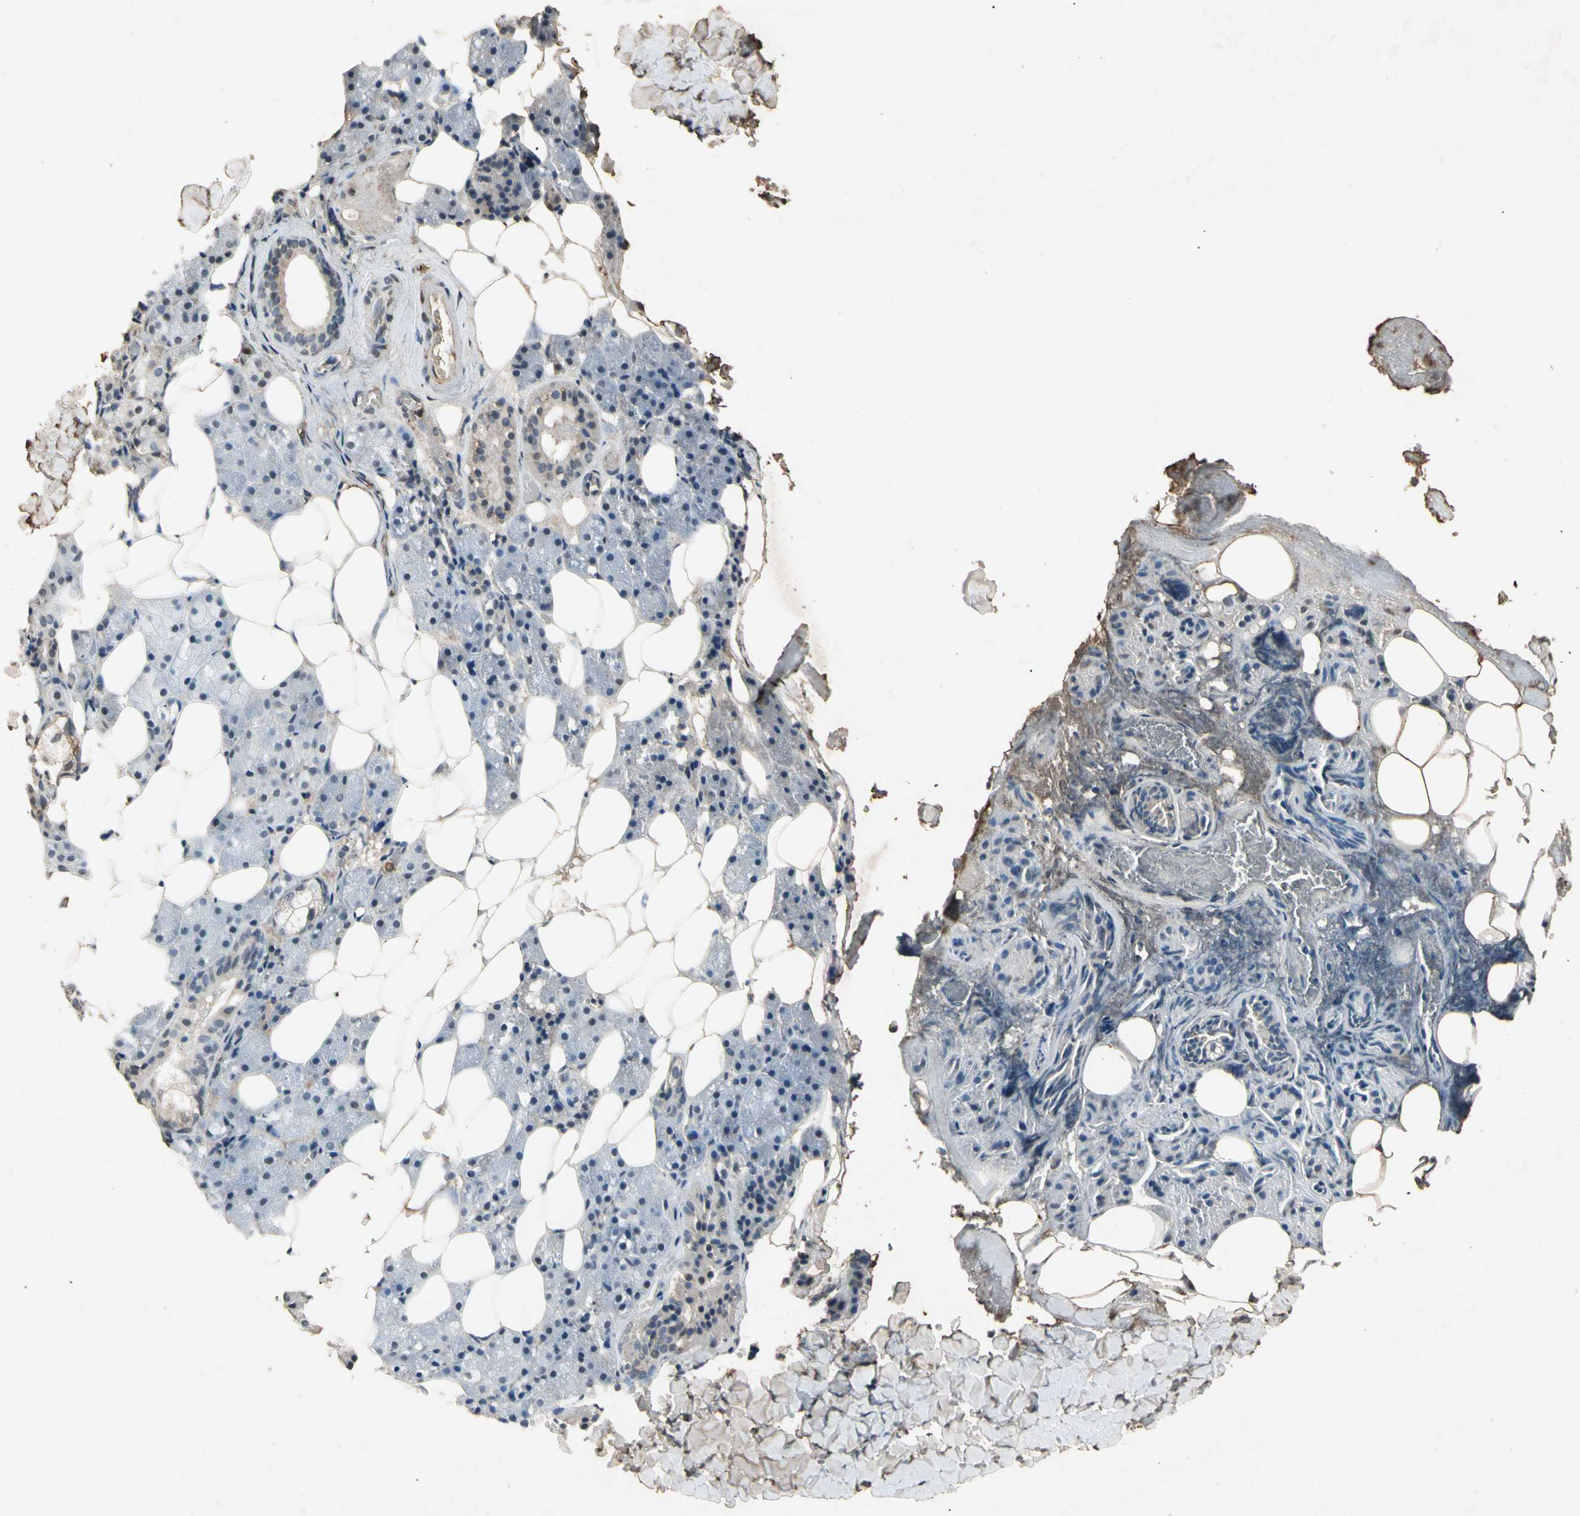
{"staining": {"intensity": "moderate", "quantity": "<25%", "location": "cytoplasmic/membranous"}, "tissue": "salivary gland", "cell_type": "Glandular cells", "image_type": "normal", "snomed": [{"axis": "morphology", "description": "Normal tissue, NOS"}, {"axis": "topography", "description": "Salivary gland"}], "caption": "IHC photomicrograph of benign salivary gland stained for a protein (brown), which exhibits low levels of moderate cytoplasmic/membranous positivity in about <25% of glandular cells.", "gene": "CP", "patient": {"sex": "female", "age": 55}}